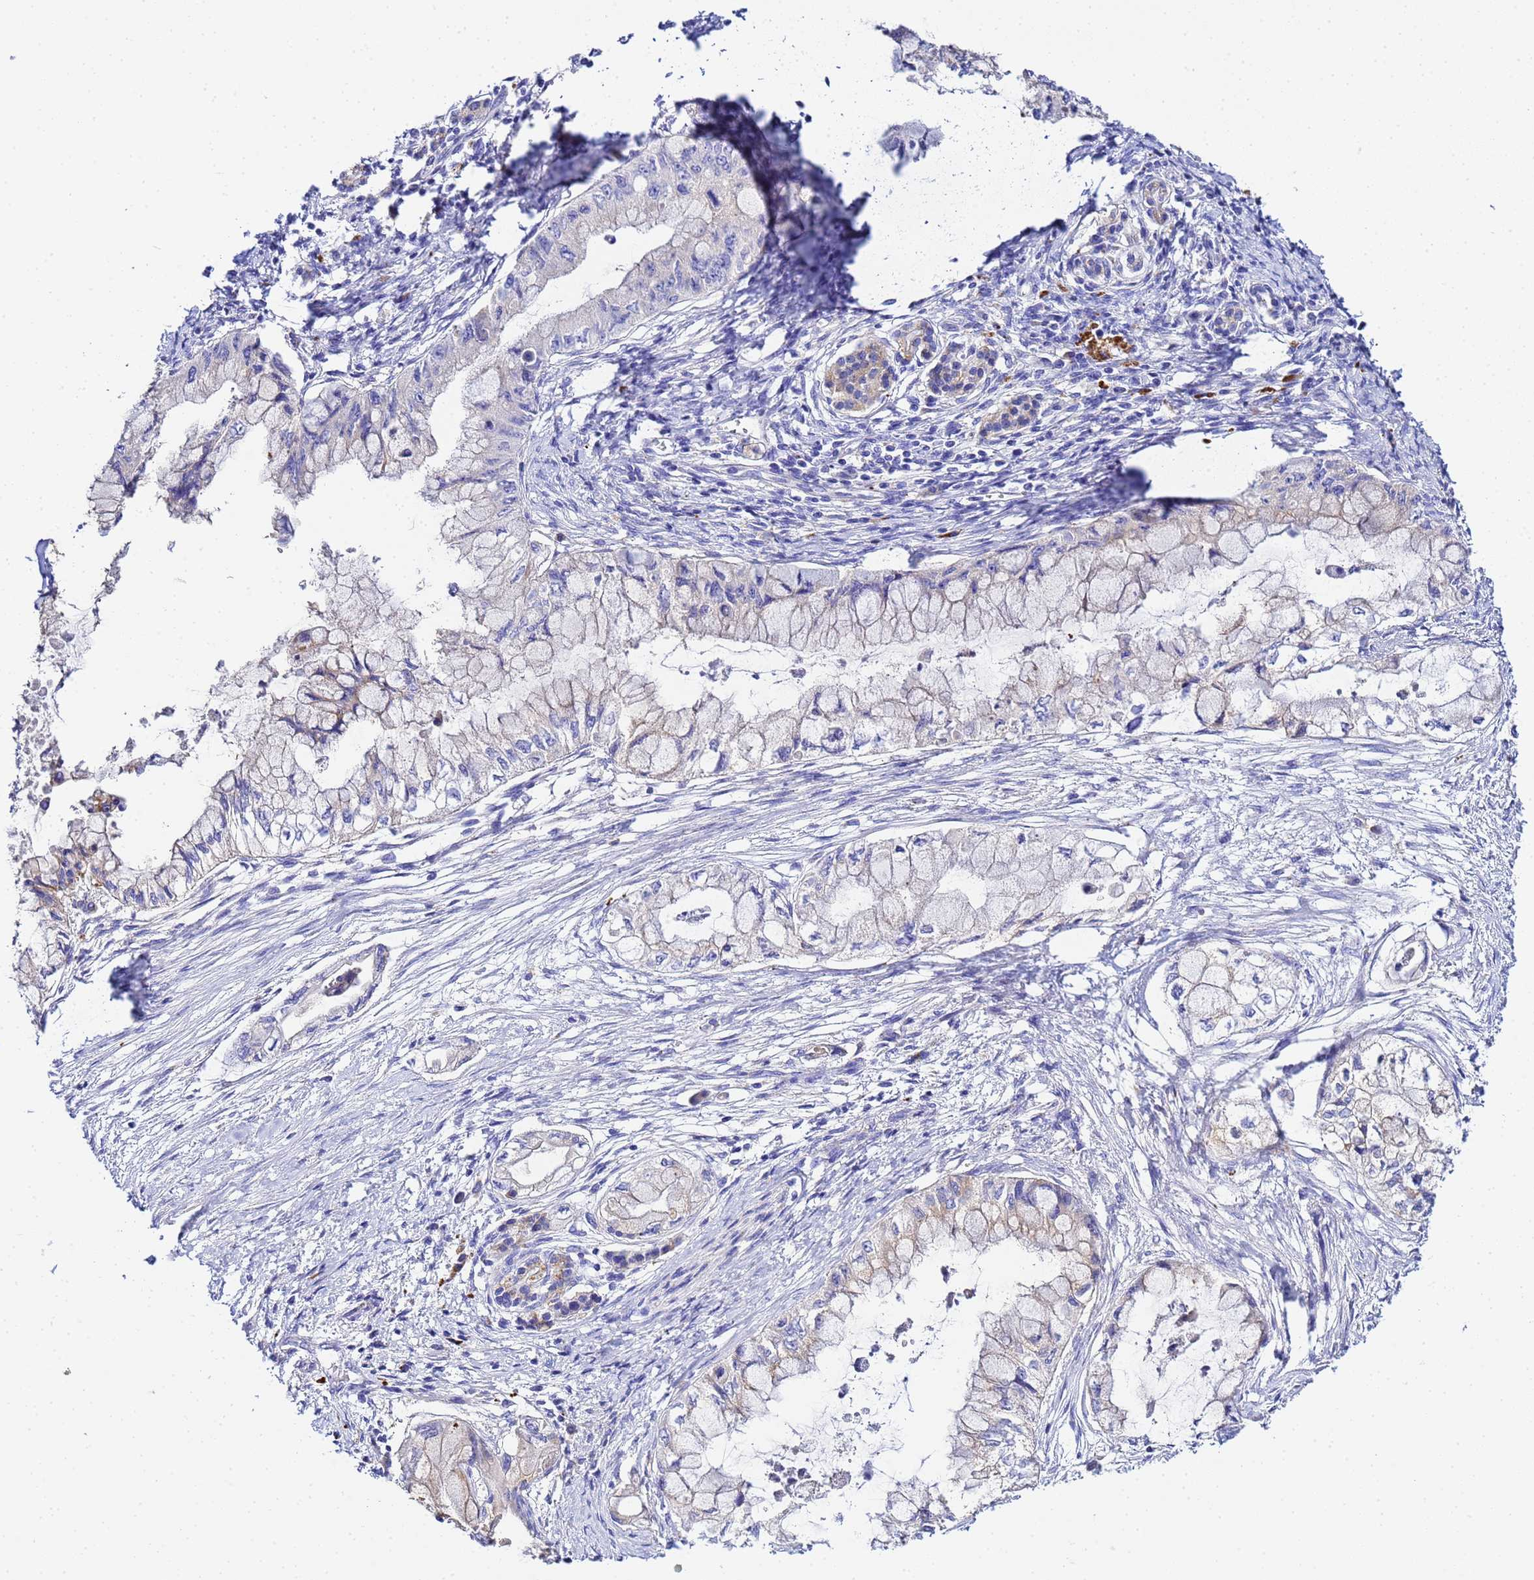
{"staining": {"intensity": "weak", "quantity": "<25%", "location": "cytoplasmic/membranous"}, "tissue": "pancreatic cancer", "cell_type": "Tumor cells", "image_type": "cancer", "snomed": [{"axis": "morphology", "description": "Adenocarcinoma, NOS"}, {"axis": "topography", "description": "Pancreas"}], "caption": "DAB immunohistochemical staining of pancreatic adenocarcinoma demonstrates no significant expression in tumor cells. (Brightfield microscopy of DAB (3,3'-diaminobenzidine) IHC at high magnification).", "gene": "VTI1B", "patient": {"sex": "male", "age": 48}}